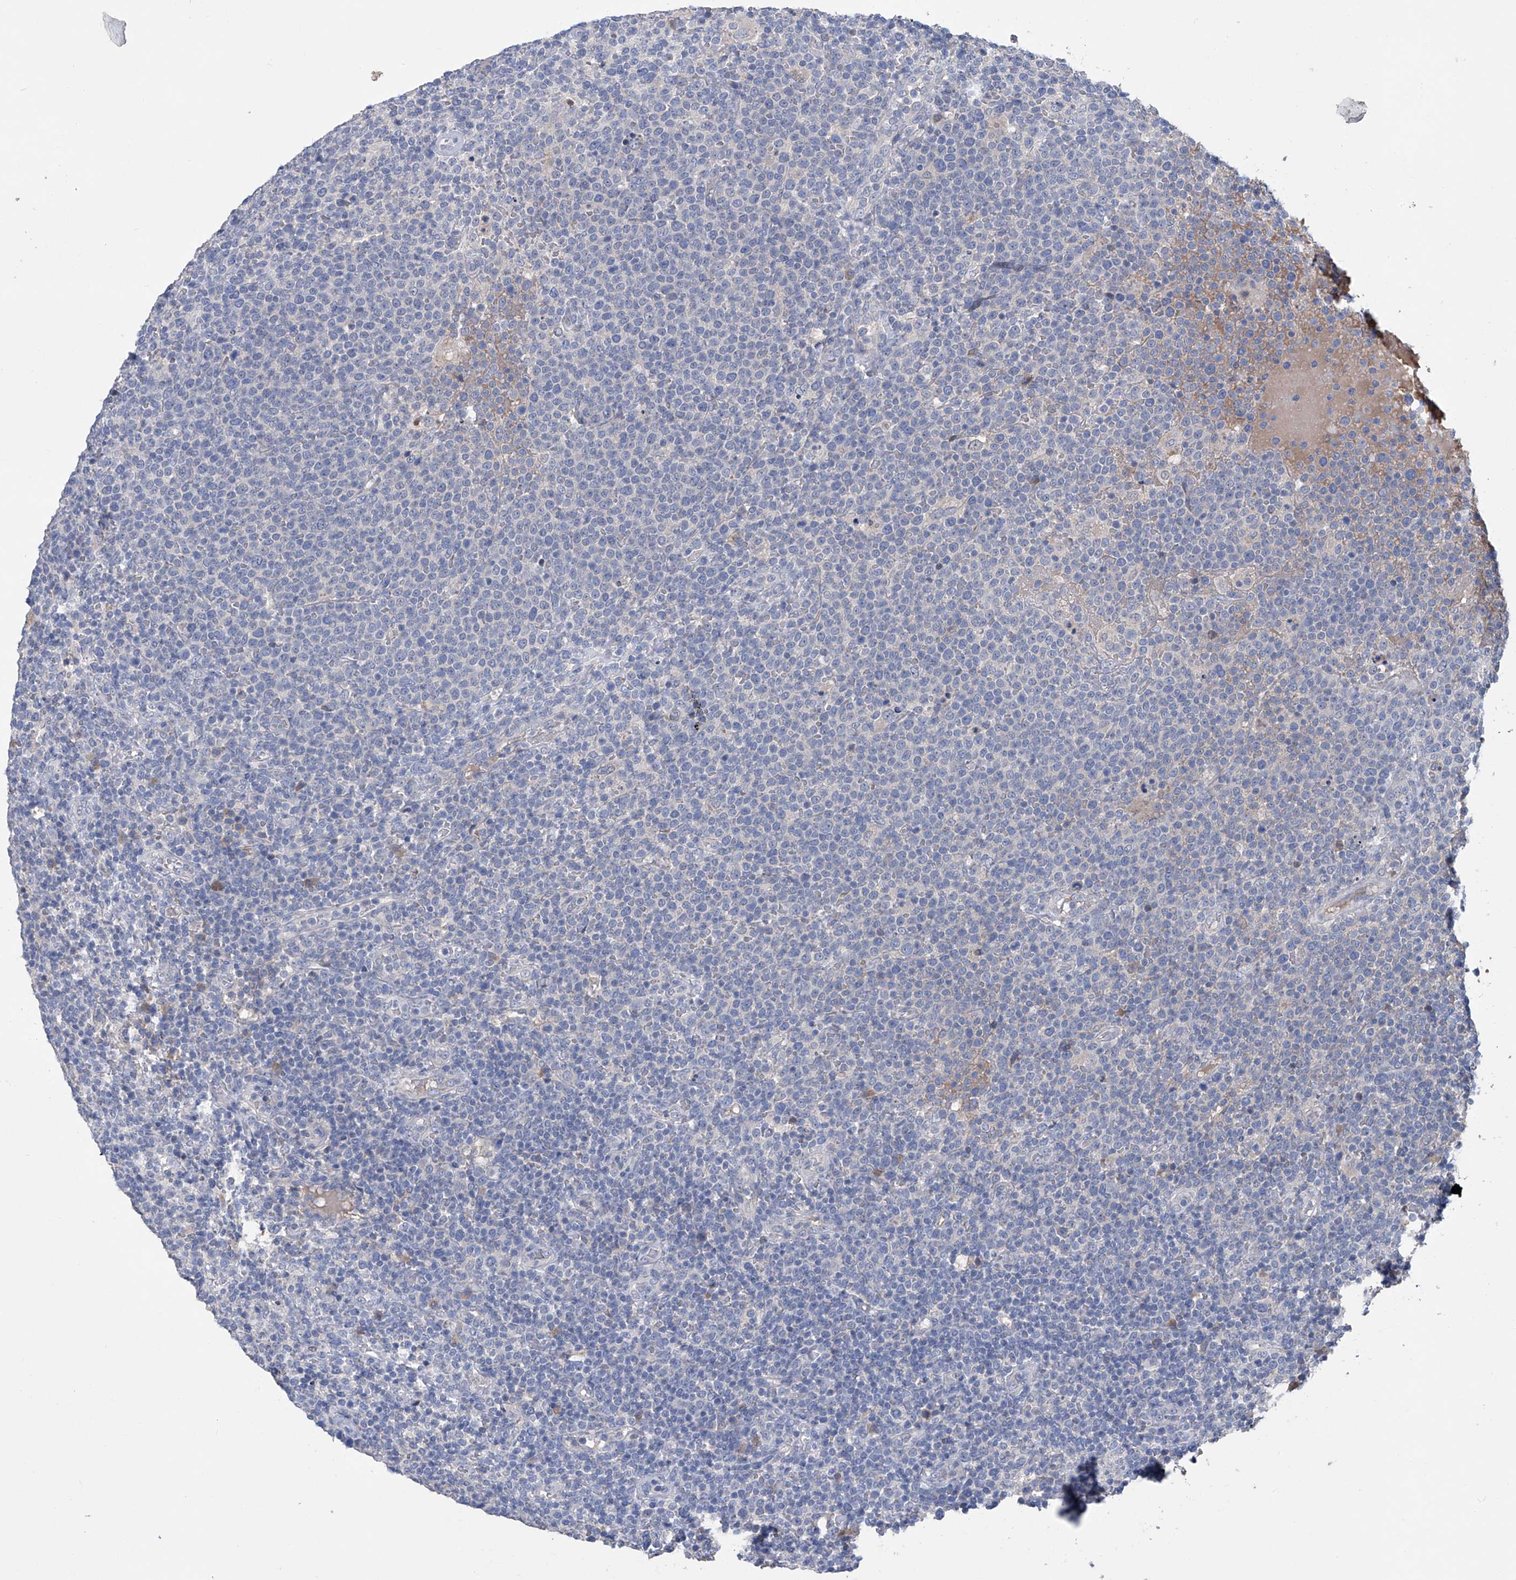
{"staining": {"intensity": "negative", "quantity": "none", "location": "none"}, "tissue": "lymphoma", "cell_type": "Tumor cells", "image_type": "cancer", "snomed": [{"axis": "morphology", "description": "Malignant lymphoma, non-Hodgkin's type, High grade"}, {"axis": "topography", "description": "Lymph node"}], "caption": "Malignant lymphoma, non-Hodgkin's type (high-grade) was stained to show a protein in brown. There is no significant staining in tumor cells. (Brightfield microscopy of DAB (3,3'-diaminobenzidine) immunohistochemistry at high magnification).", "gene": "PCSK5", "patient": {"sex": "male", "age": 61}}